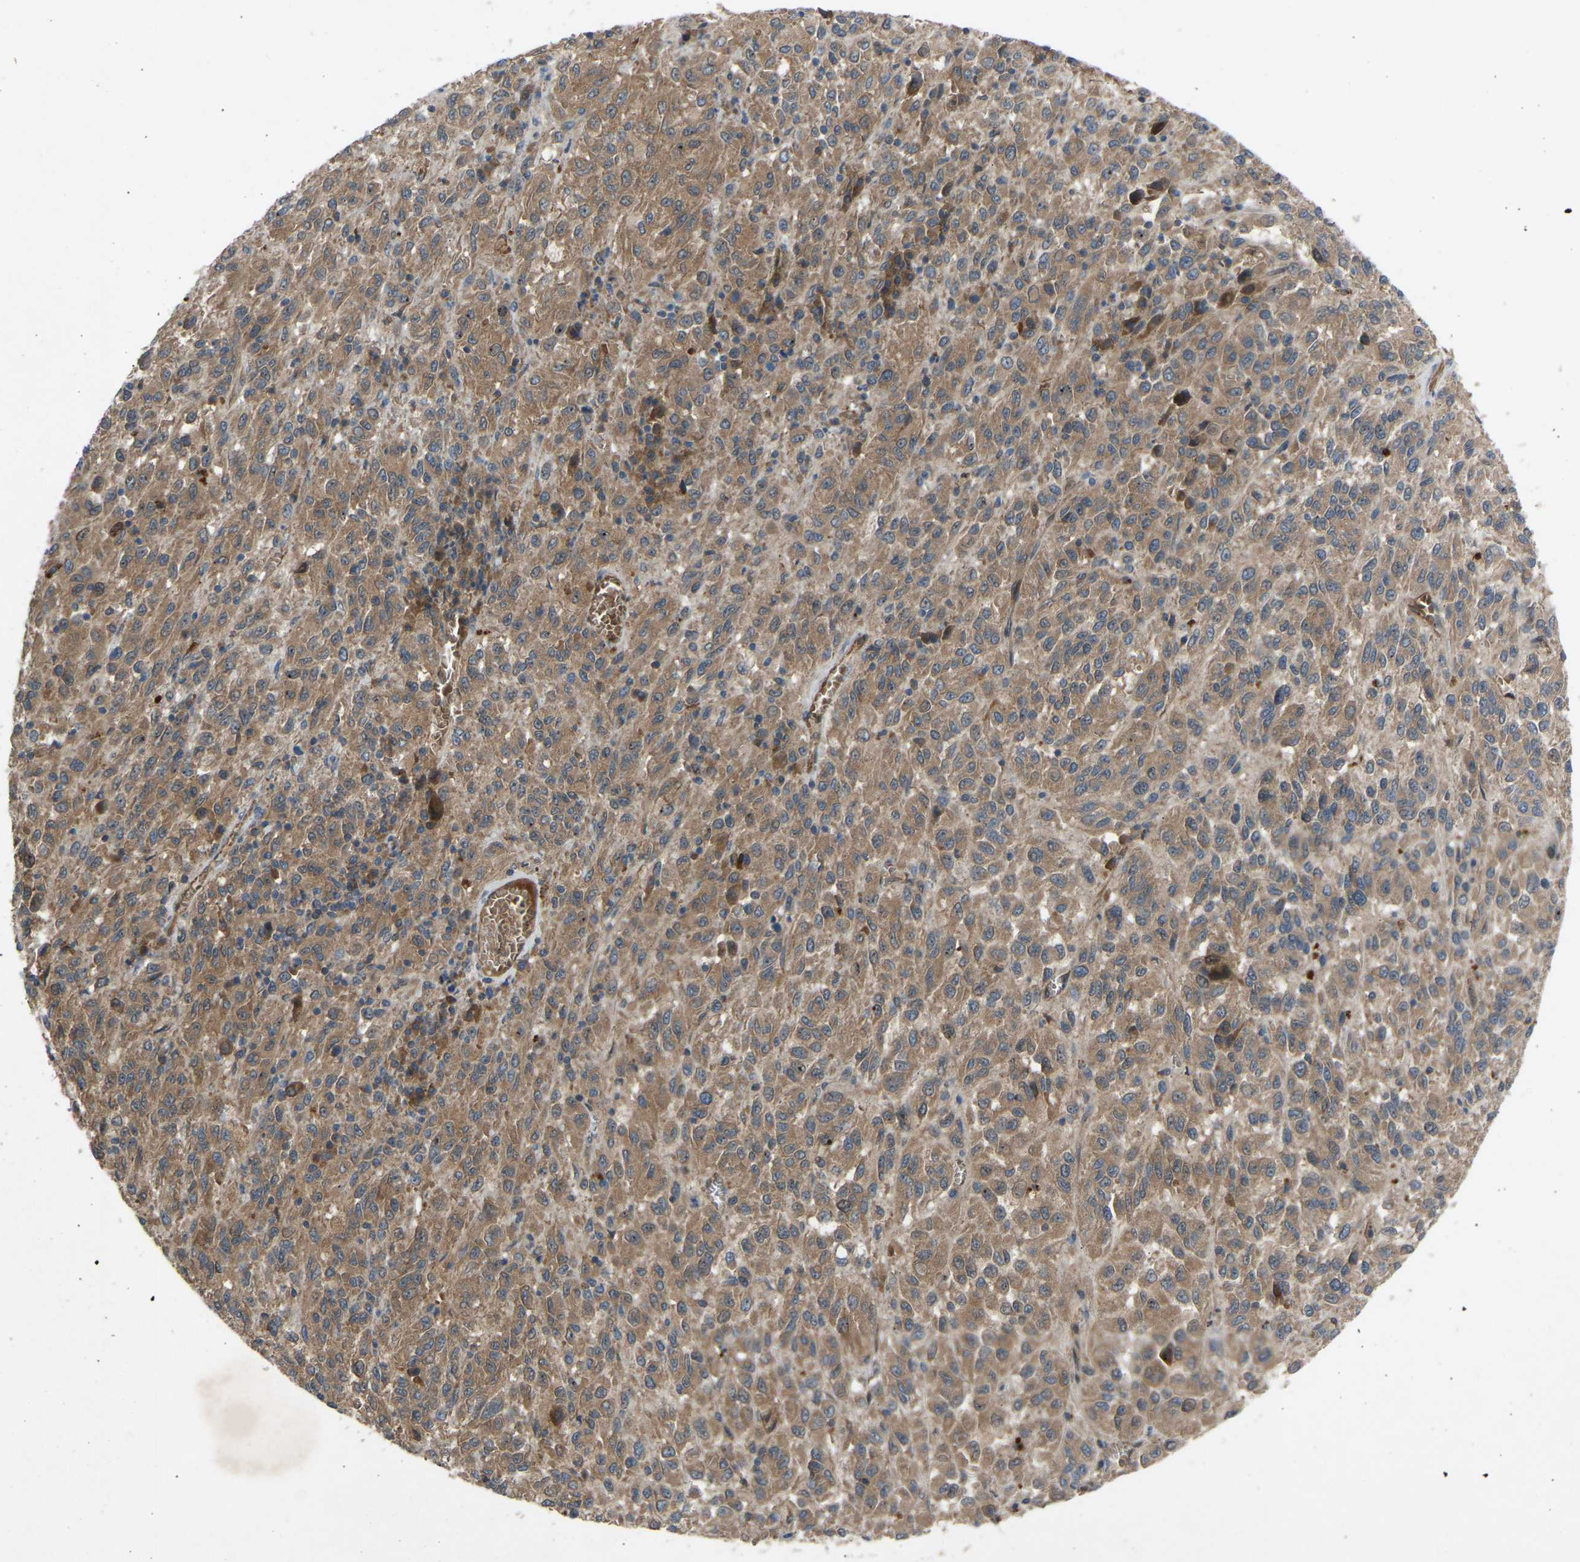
{"staining": {"intensity": "moderate", "quantity": ">75%", "location": "cytoplasmic/membranous"}, "tissue": "melanoma", "cell_type": "Tumor cells", "image_type": "cancer", "snomed": [{"axis": "morphology", "description": "Malignant melanoma, Metastatic site"}, {"axis": "topography", "description": "Lung"}], "caption": "A micrograph showing moderate cytoplasmic/membranous expression in approximately >75% of tumor cells in malignant melanoma (metastatic site), as visualized by brown immunohistochemical staining.", "gene": "GAS2L1", "patient": {"sex": "male", "age": 64}}